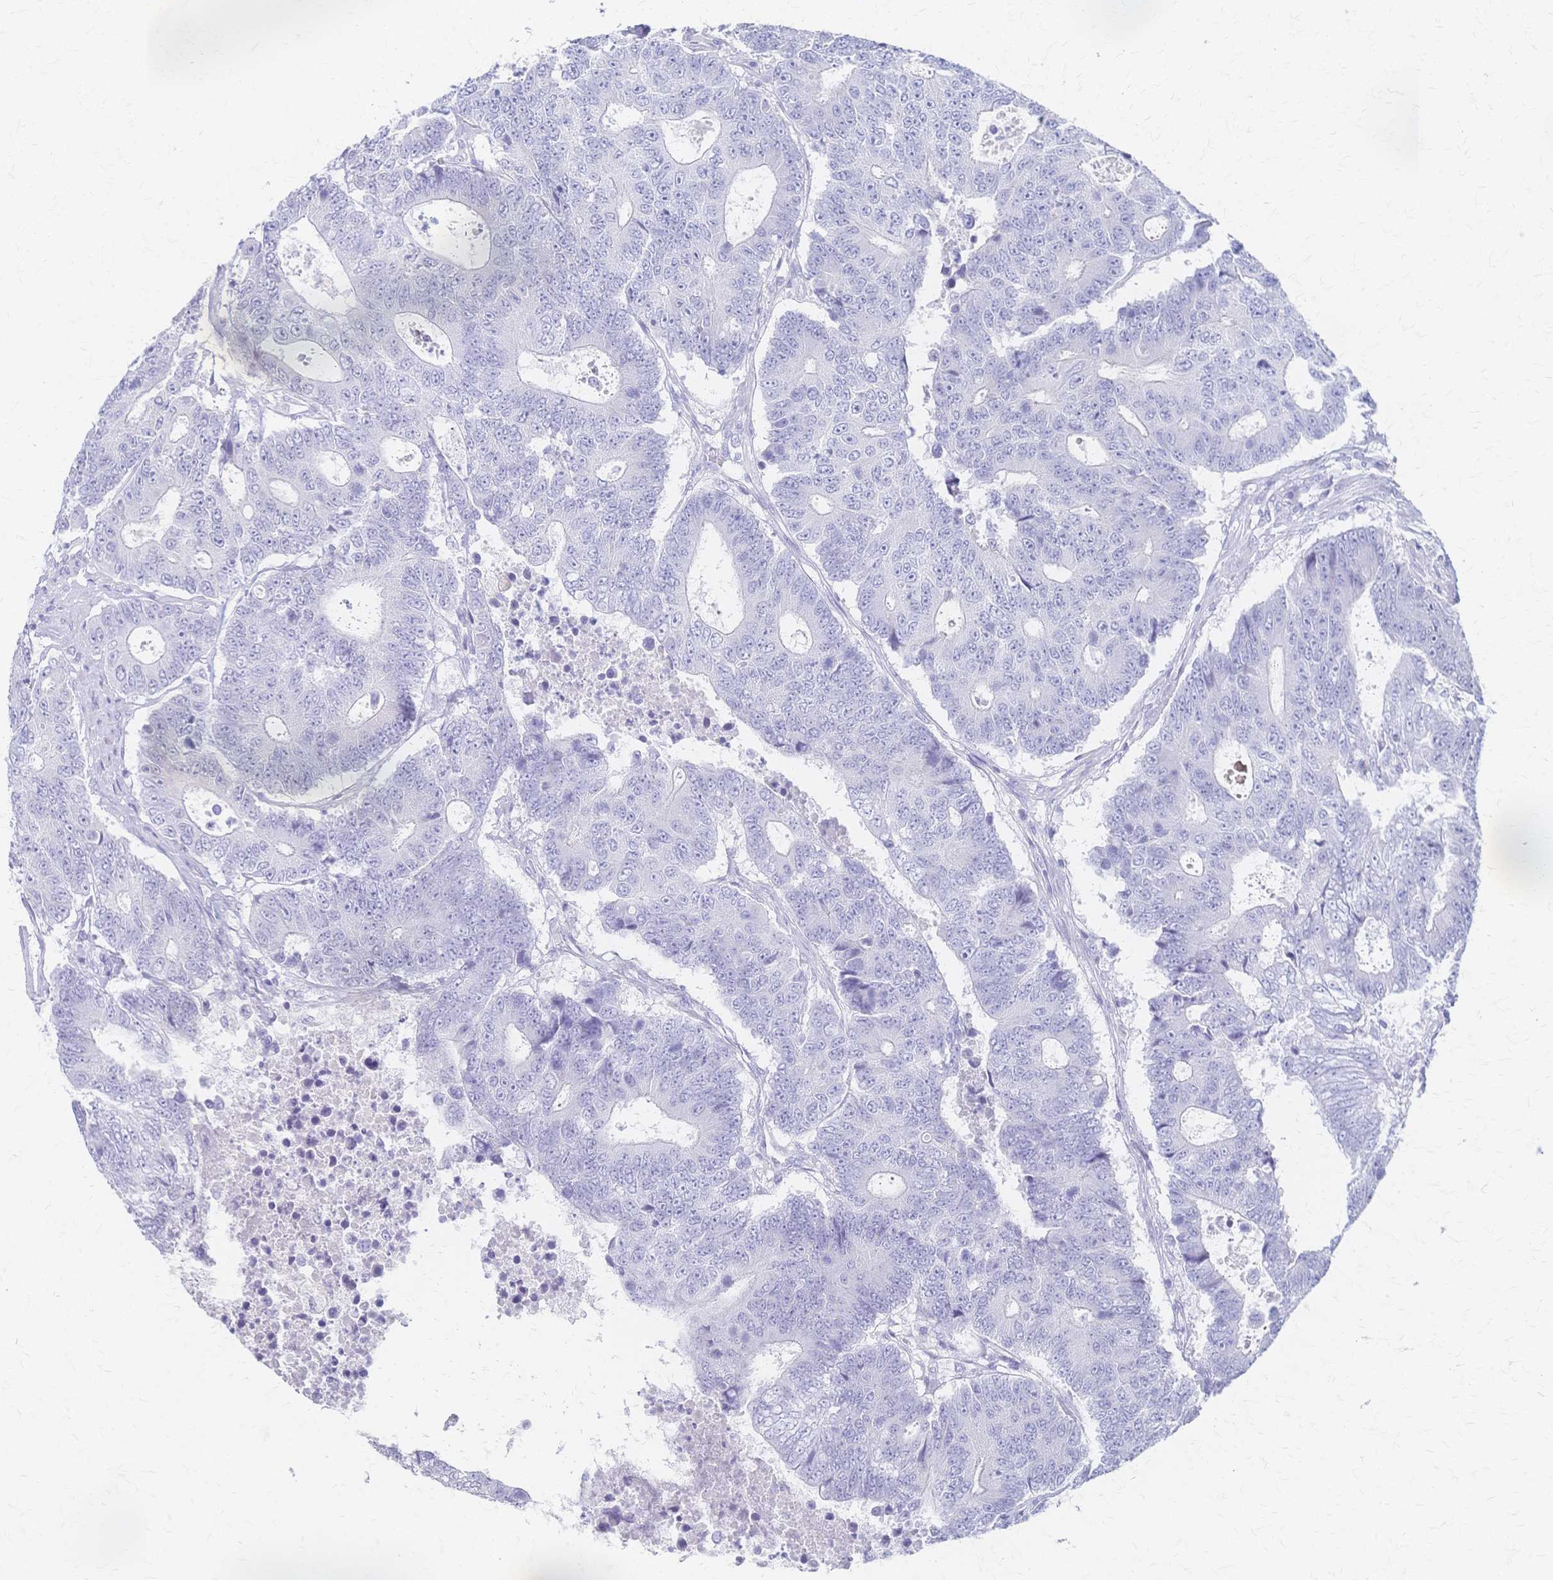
{"staining": {"intensity": "negative", "quantity": "none", "location": "none"}, "tissue": "colorectal cancer", "cell_type": "Tumor cells", "image_type": "cancer", "snomed": [{"axis": "morphology", "description": "Adenocarcinoma, NOS"}, {"axis": "topography", "description": "Colon"}], "caption": "A micrograph of human adenocarcinoma (colorectal) is negative for staining in tumor cells.", "gene": "CYB5A", "patient": {"sex": "female", "age": 48}}